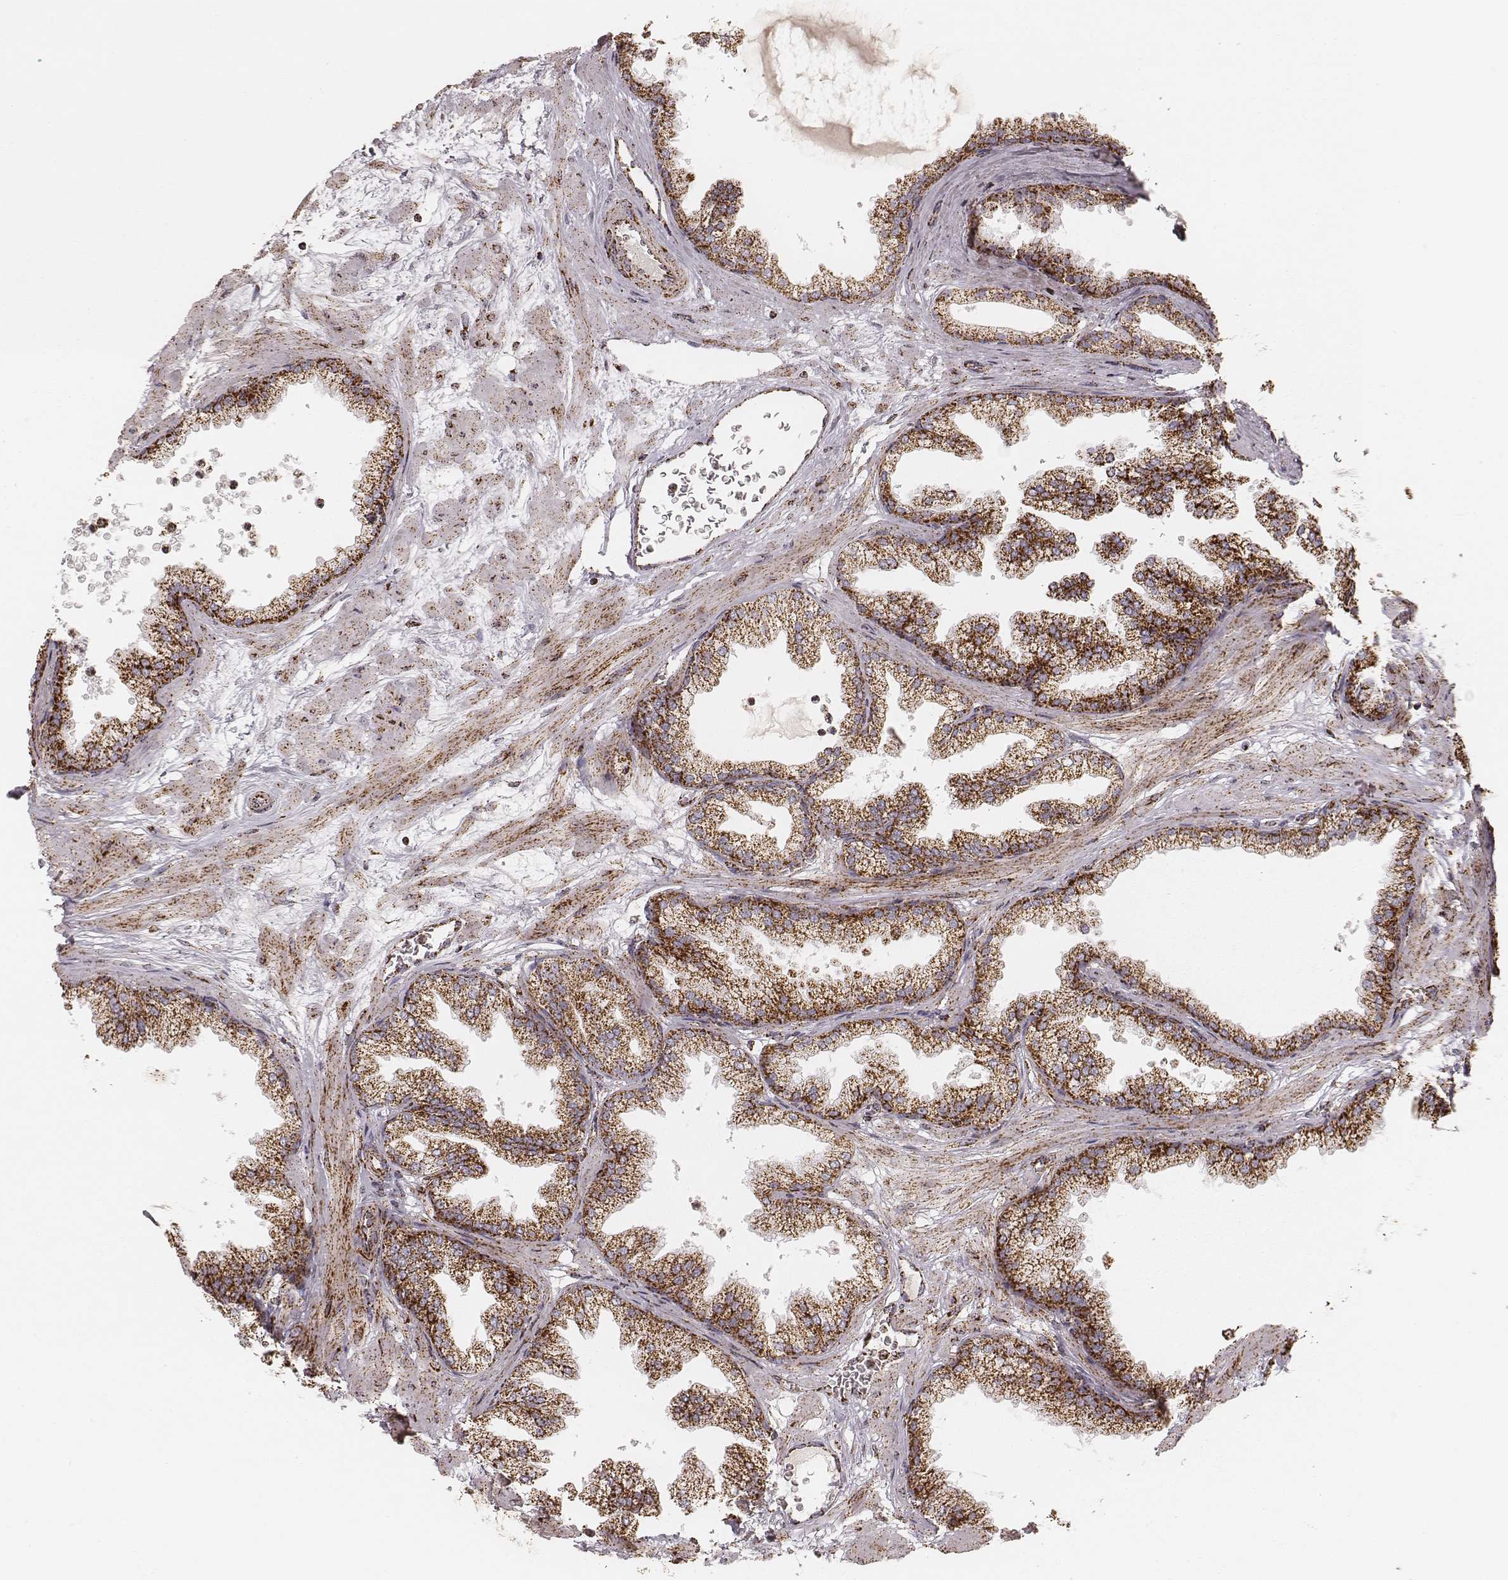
{"staining": {"intensity": "strong", "quantity": ">75%", "location": "cytoplasmic/membranous"}, "tissue": "prostate", "cell_type": "Glandular cells", "image_type": "normal", "snomed": [{"axis": "morphology", "description": "Normal tissue, NOS"}, {"axis": "topography", "description": "Prostate"}], "caption": "Prostate stained for a protein shows strong cytoplasmic/membranous positivity in glandular cells. Nuclei are stained in blue.", "gene": "CS", "patient": {"sex": "male", "age": 37}}